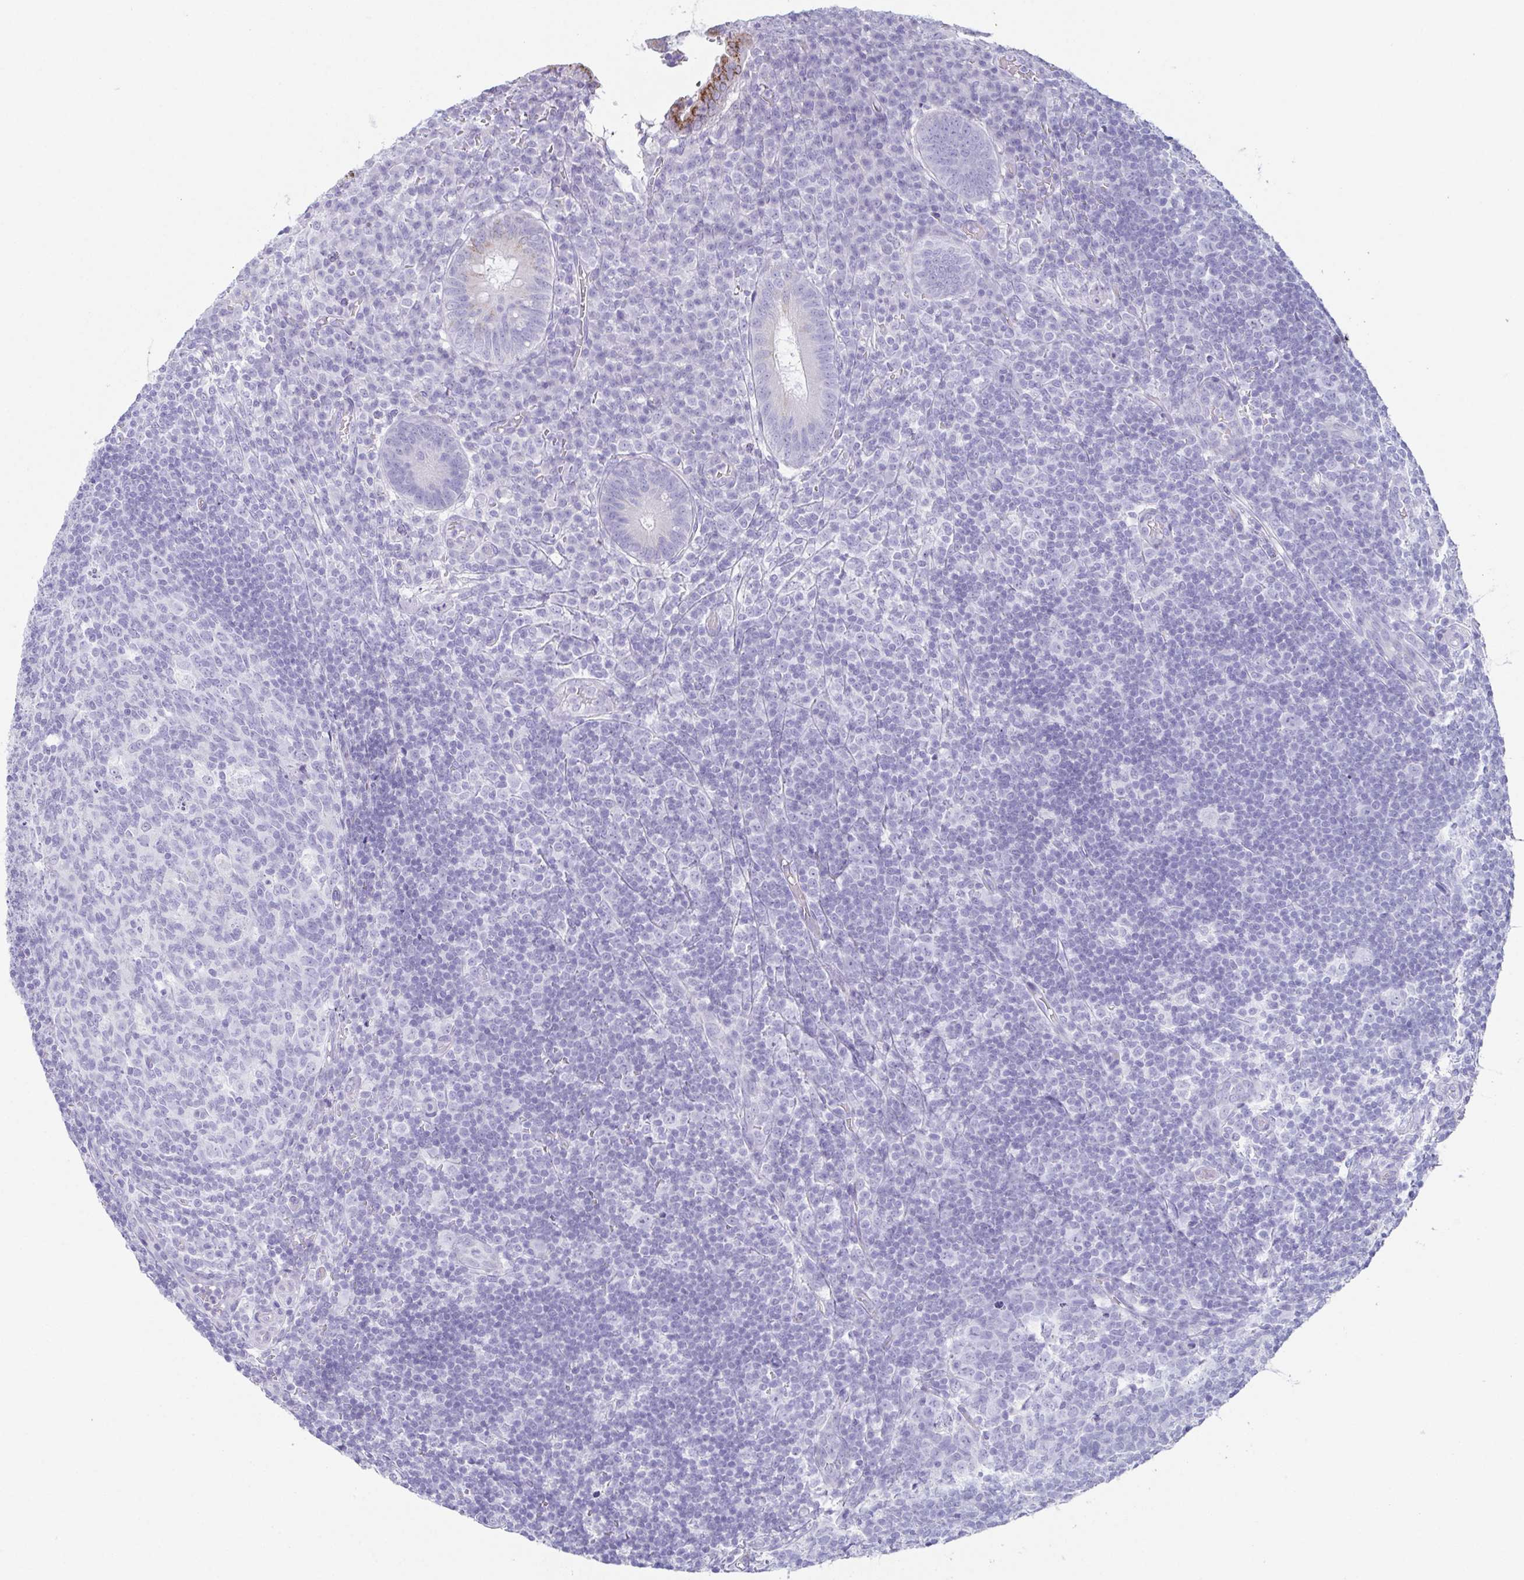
{"staining": {"intensity": "weak", "quantity": "<25%", "location": "cytoplasmic/membranous"}, "tissue": "appendix", "cell_type": "Glandular cells", "image_type": "normal", "snomed": [{"axis": "morphology", "description": "Normal tissue, NOS"}, {"axis": "topography", "description": "Appendix"}], "caption": "Immunohistochemical staining of benign human appendix exhibits no significant positivity in glandular cells. The staining is performed using DAB (3,3'-diaminobenzidine) brown chromogen with nuclei counter-stained in using hematoxylin.", "gene": "TEX19", "patient": {"sex": "male", "age": 18}}